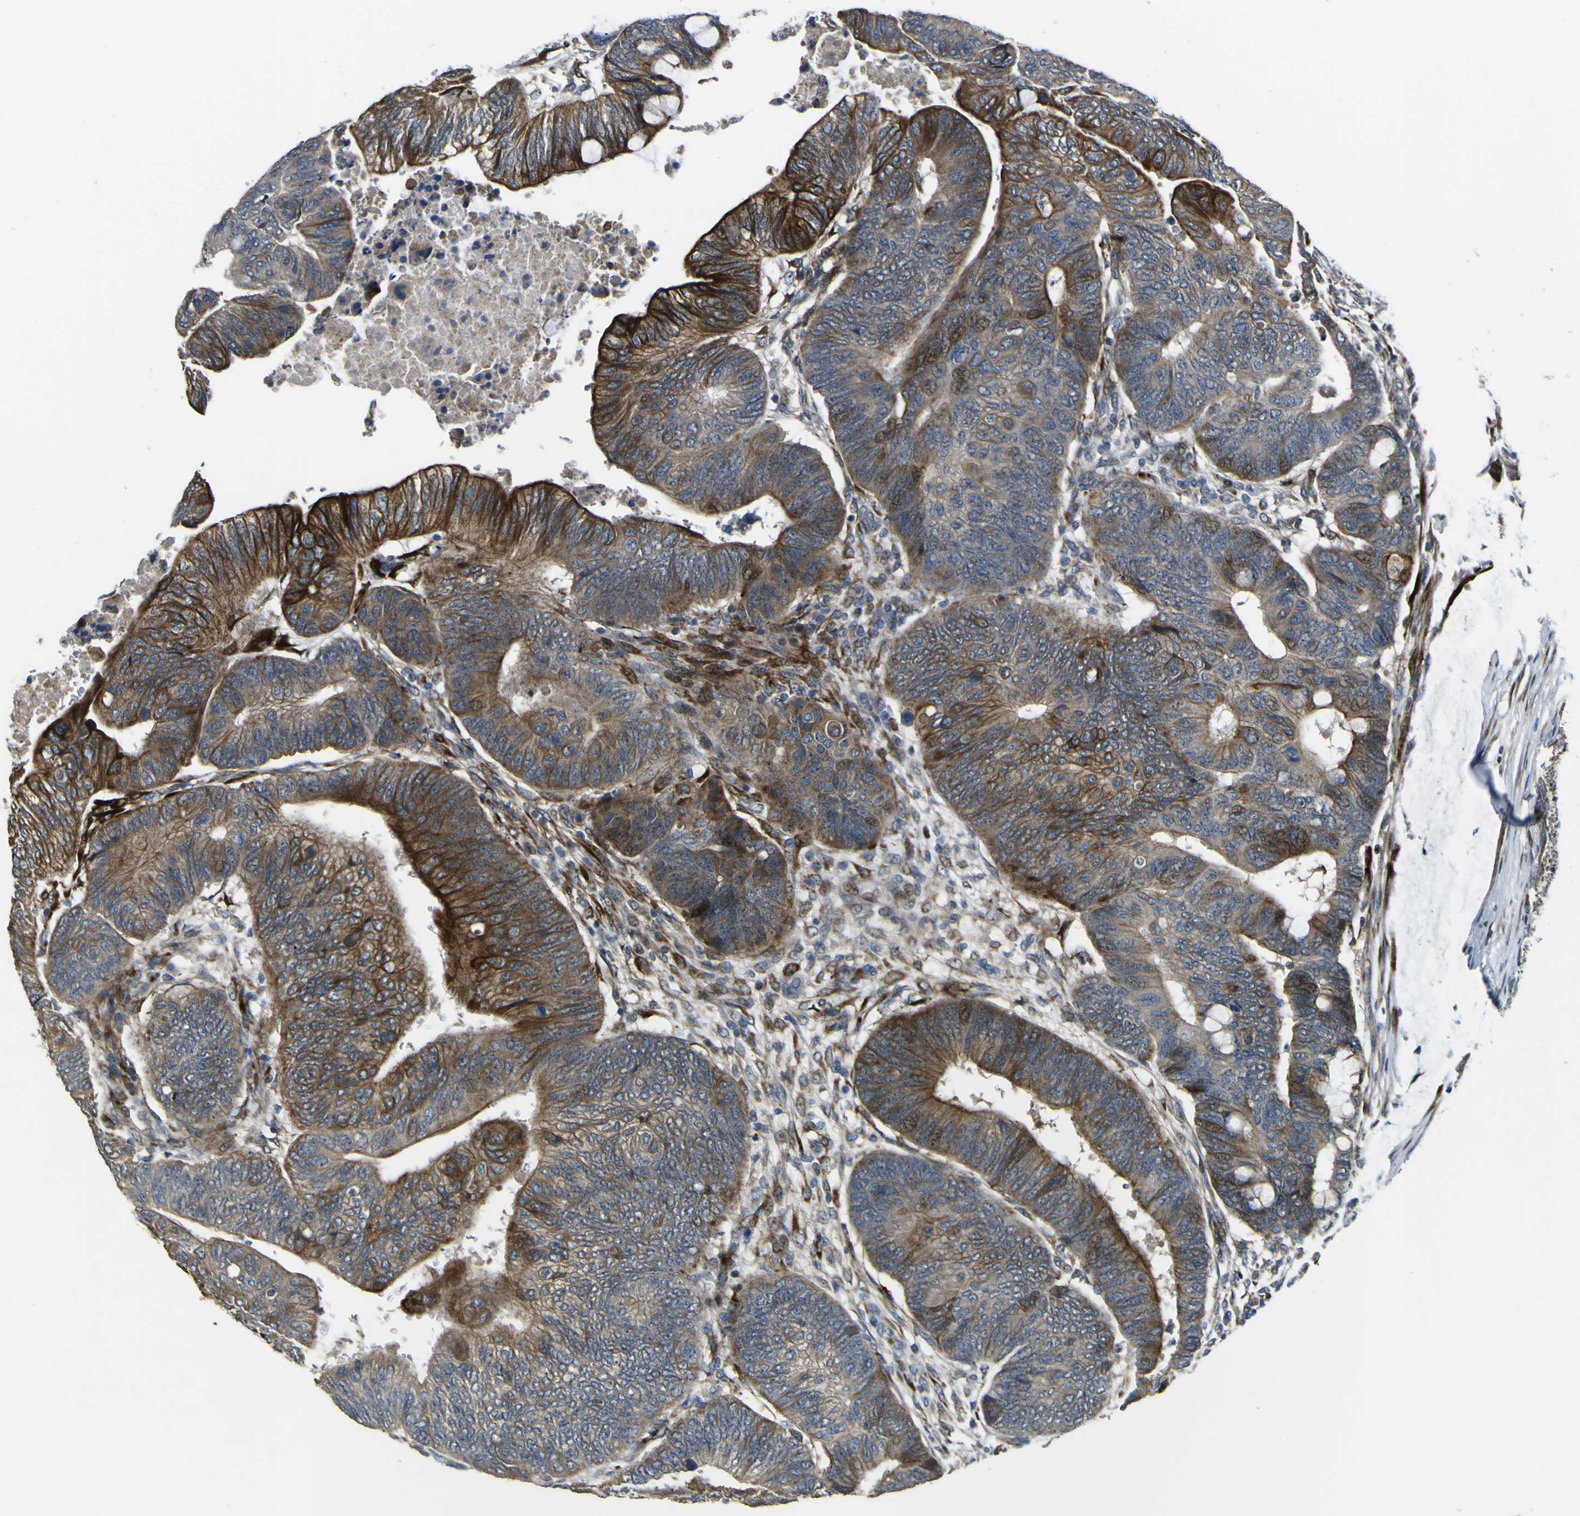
{"staining": {"intensity": "strong", "quantity": ">75%", "location": "cytoplasmic/membranous"}, "tissue": "colorectal cancer", "cell_type": "Tumor cells", "image_type": "cancer", "snomed": [{"axis": "morphology", "description": "Normal tissue, NOS"}, {"axis": "morphology", "description": "Adenocarcinoma, NOS"}, {"axis": "topography", "description": "Rectum"}, {"axis": "topography", "description": "Peripheral nerve tissue"}], "caption": "Immunohistochemistry (IHC) histopathology image of human colorectal adenocarcinoma stained for a protein (brown), which shows high levels of strong cytoplasmic/membranous expression in approximately >75% of tumor cells.", "gene": "LBHD1", "patient": {"sex": "male", "age": 92}}